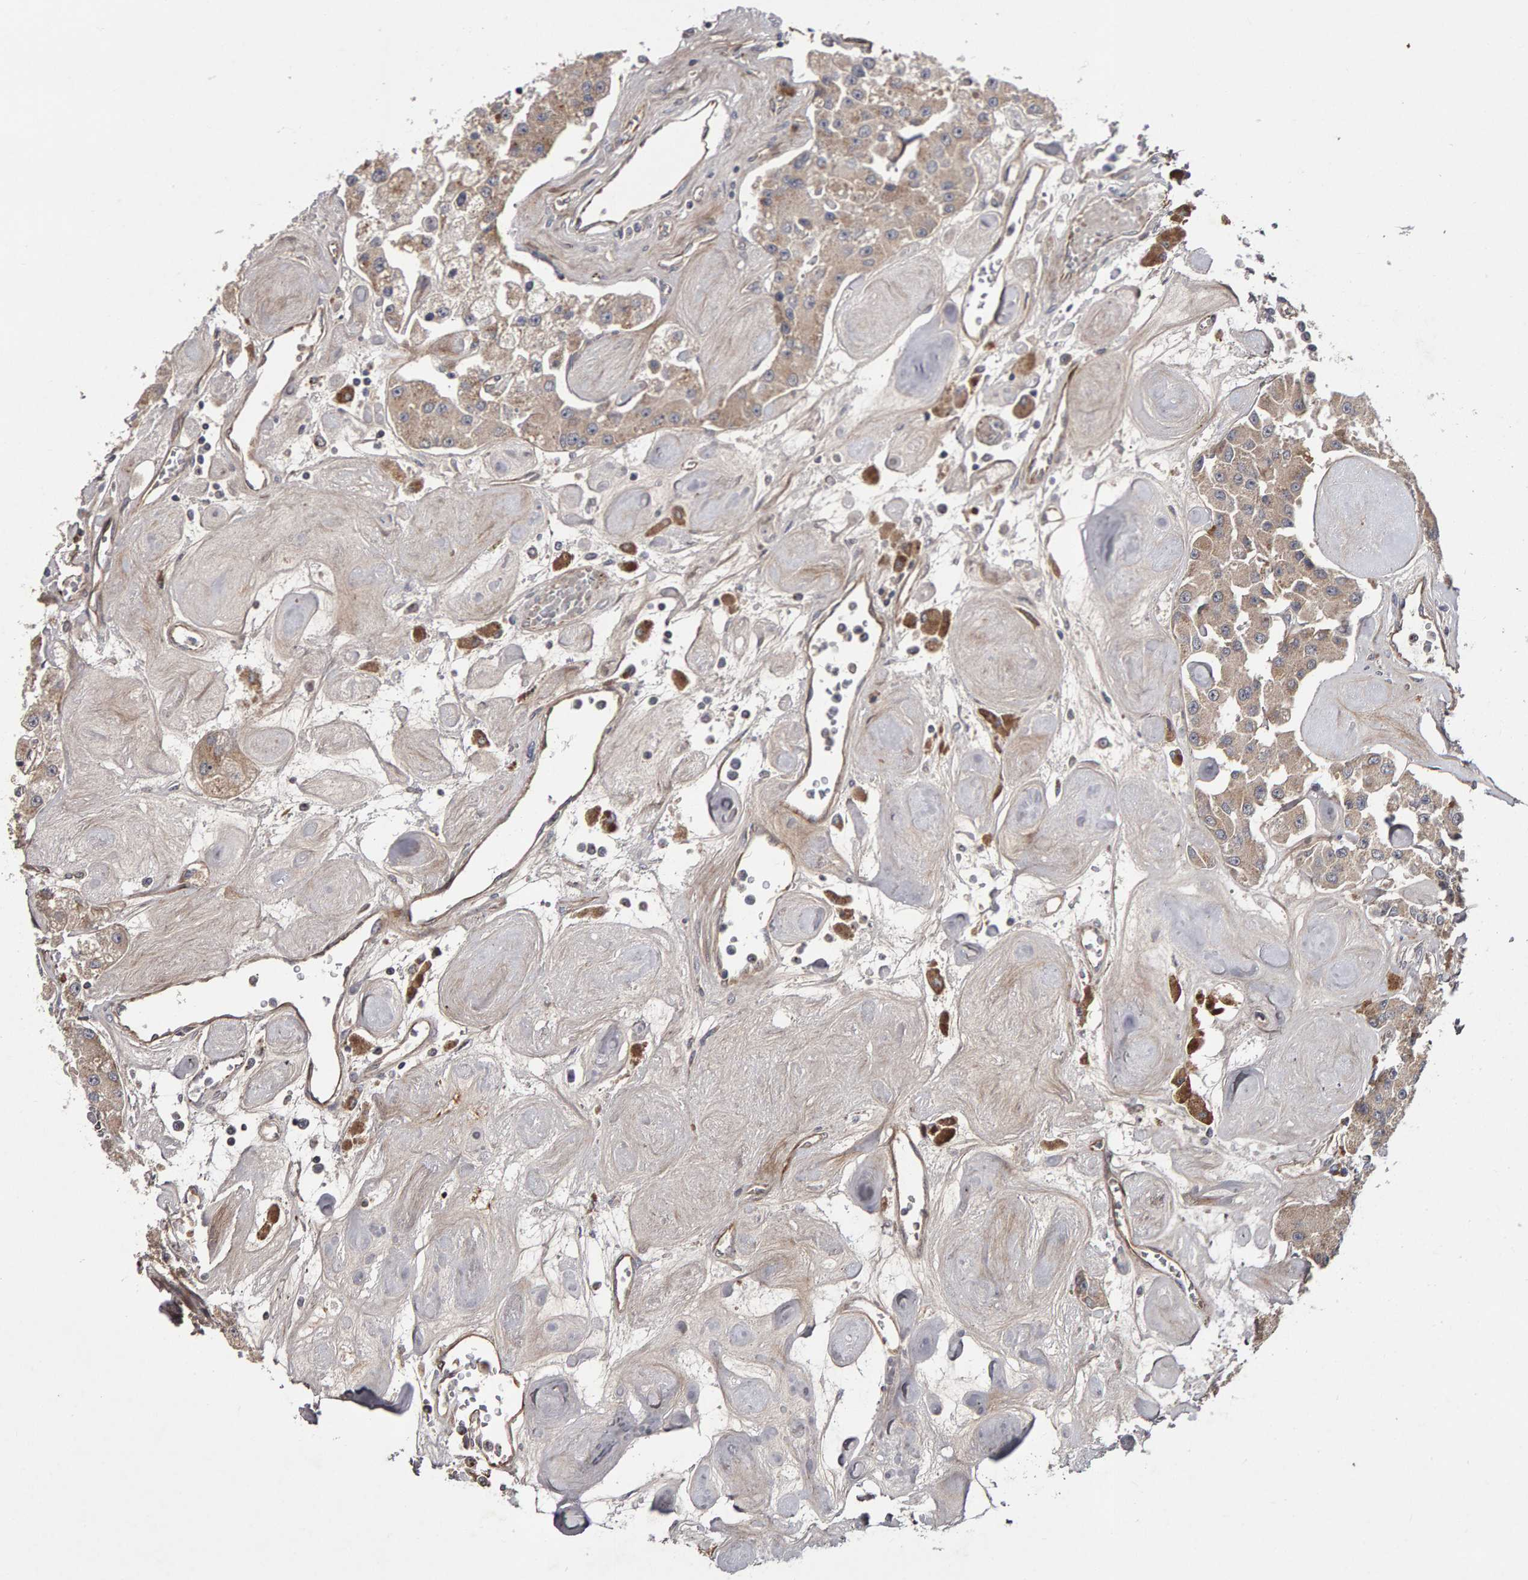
{"staining": {"intensity": "weak", "quantity": ">75%", "location": "cytoplasmic/membranous"}, "tissue": "carcinoid", "cell_type": "Tumor cells", "image_type": "cancer", "snomed": [{"axis": "morphology", "description": "Carcinoid, malignant, NOS"}, {"axis": "topography", "description": "Pancreas"}], "caption": "Protein expression by immunohistochemistry (IHC) displays weak cytoplasmic/membranous staining in approximately >75% of tumor cells in carcinoid (malignant).", "gene": "CANT1", "patient": {"sex": "male", "age": 41}}